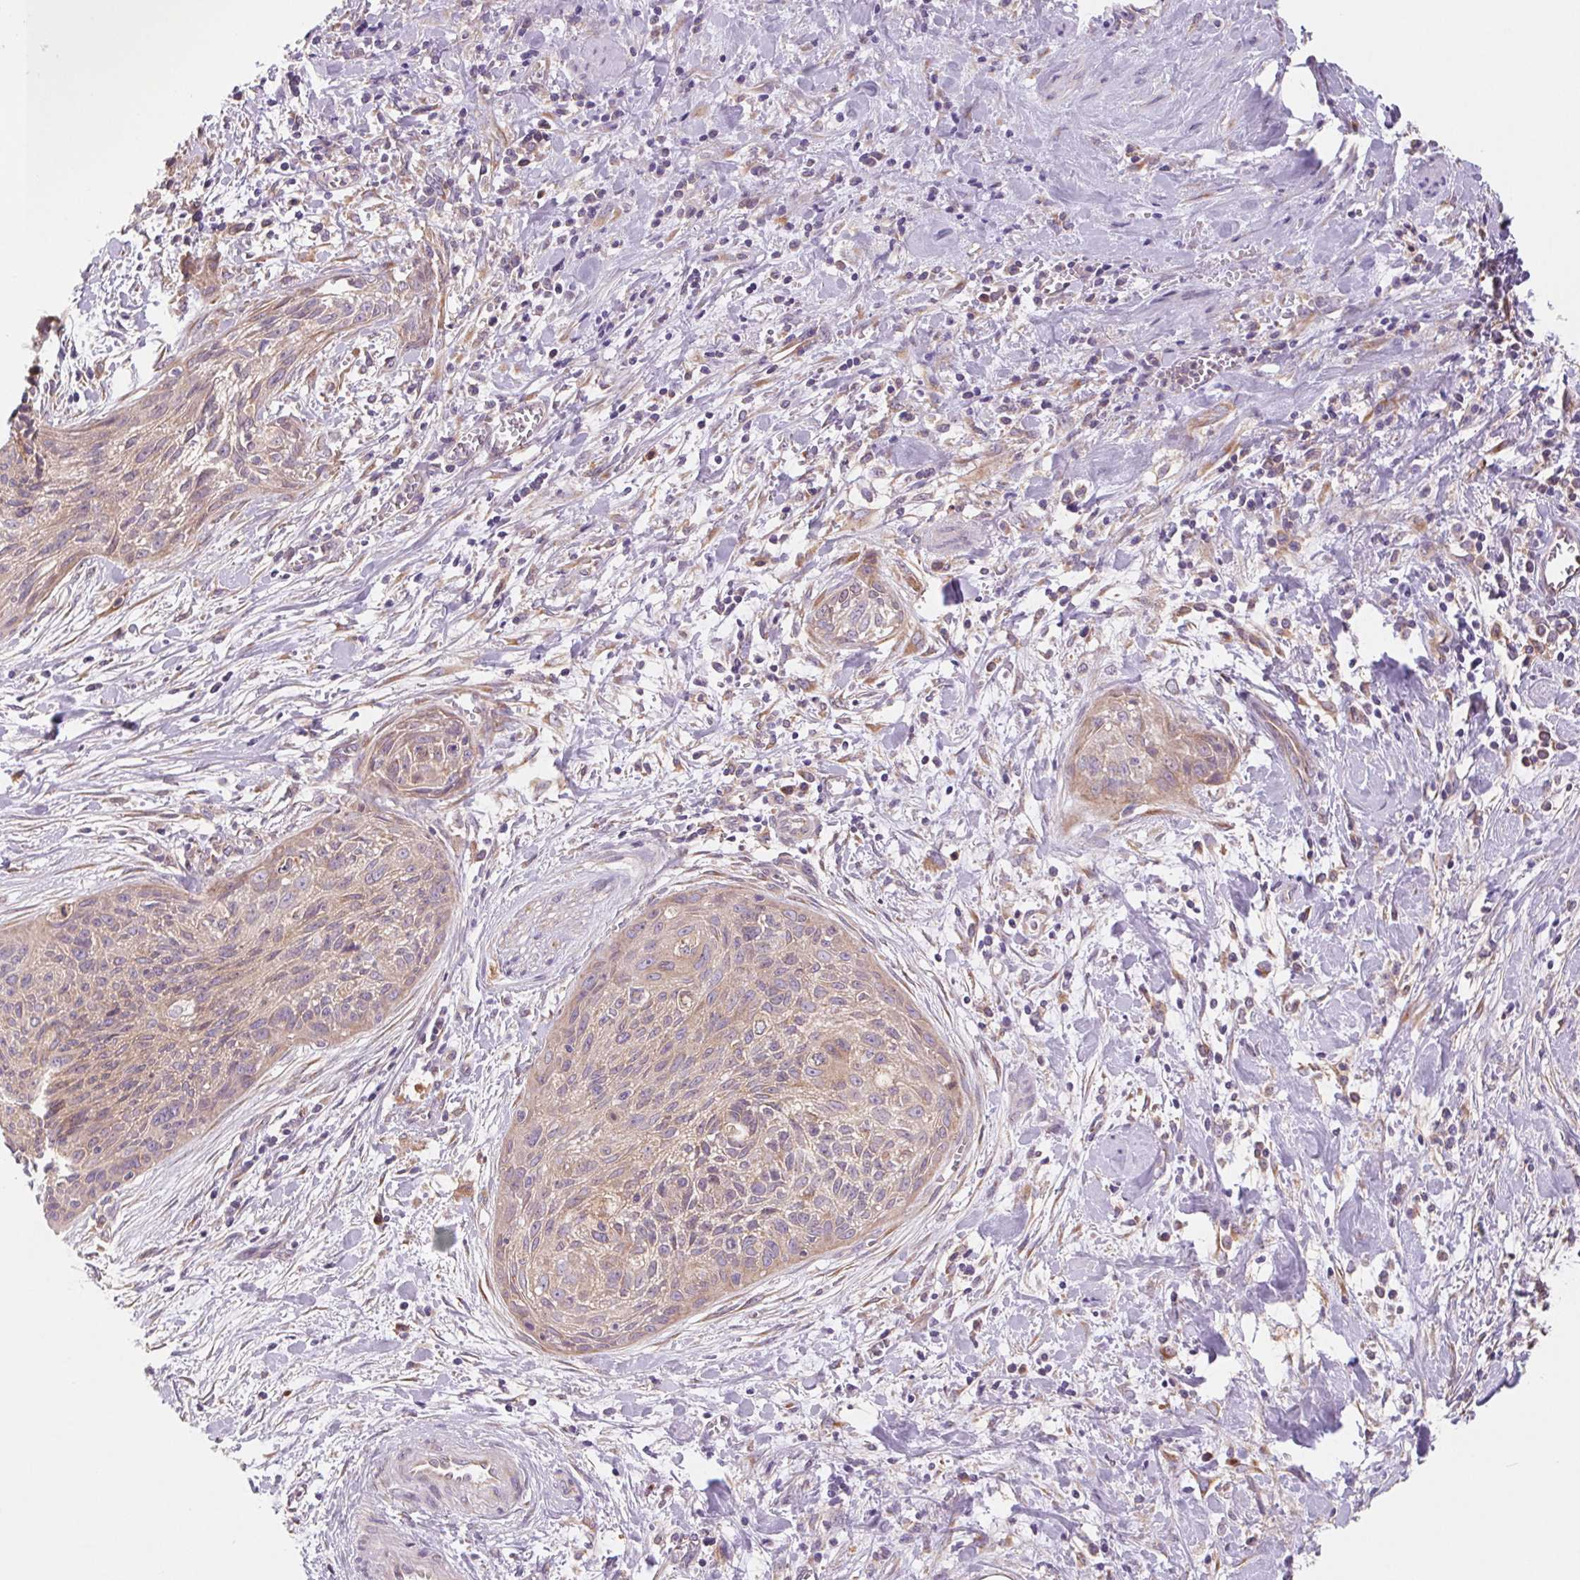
{"staining": {"intensity": "weak", "quantity": "<25%", "location": "cytoplasmic/membranous"}, "tissue": "cervical cancer", "cell_type": "Tumor cells", "image_type": "cancer", "snomed": [{"axis": "morphology", "description": "Squamous cell carcinoma, NOS"}, {"axis": "topography", "description": "Cervix"}], "caption": "IHC of human cervical cancer displays no expression in tumor cells.", "gene": "RAB1A", "patient": {"sex": "female", "age": 55}}